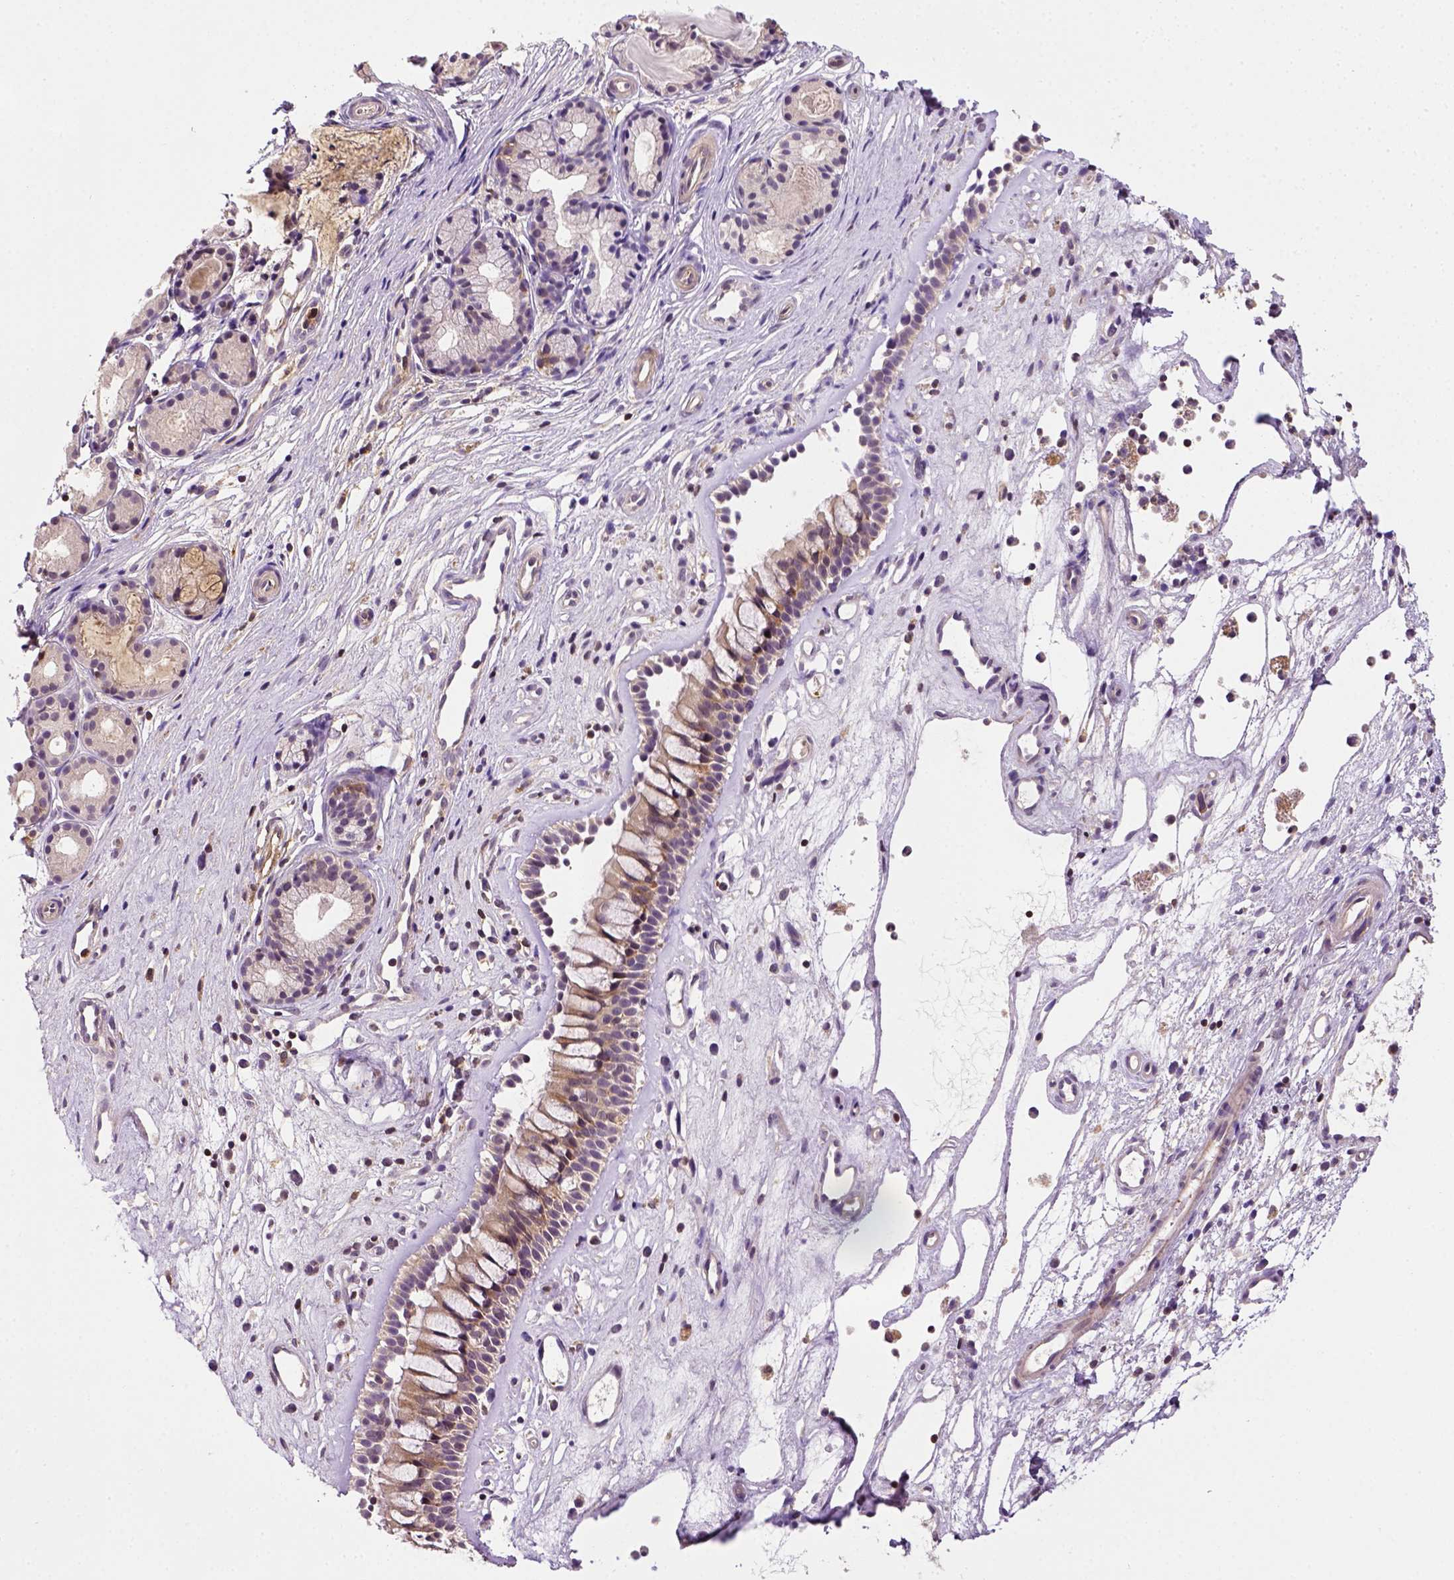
{"staining": {"intensity": "moderate", "quantity": "25%-75%", "location": "cytoplasmic/membranous"}, "tissue": "nasopharynx", "cell_type": "Respiratory epithelial cells", "image_type": "normal", "snomed": [{"axis": "morphology", "description": "Normal tissue, NOS"}, {"axis": "topography", "description": "Nasopharynx"}], "caption": "Immunohistochemistry histopathology image of normal nasopharynx: nasopharynx stained using immunohistochemistry demonstrates medium levels of moderate protein expression localized specifically in the cytoplasmic/membranous of respiratory epithelial cells, appearing as a cytoplasmic/membranous brown color.", "gene": "MATK", "patient": {"sex": "female", "age": 52}}